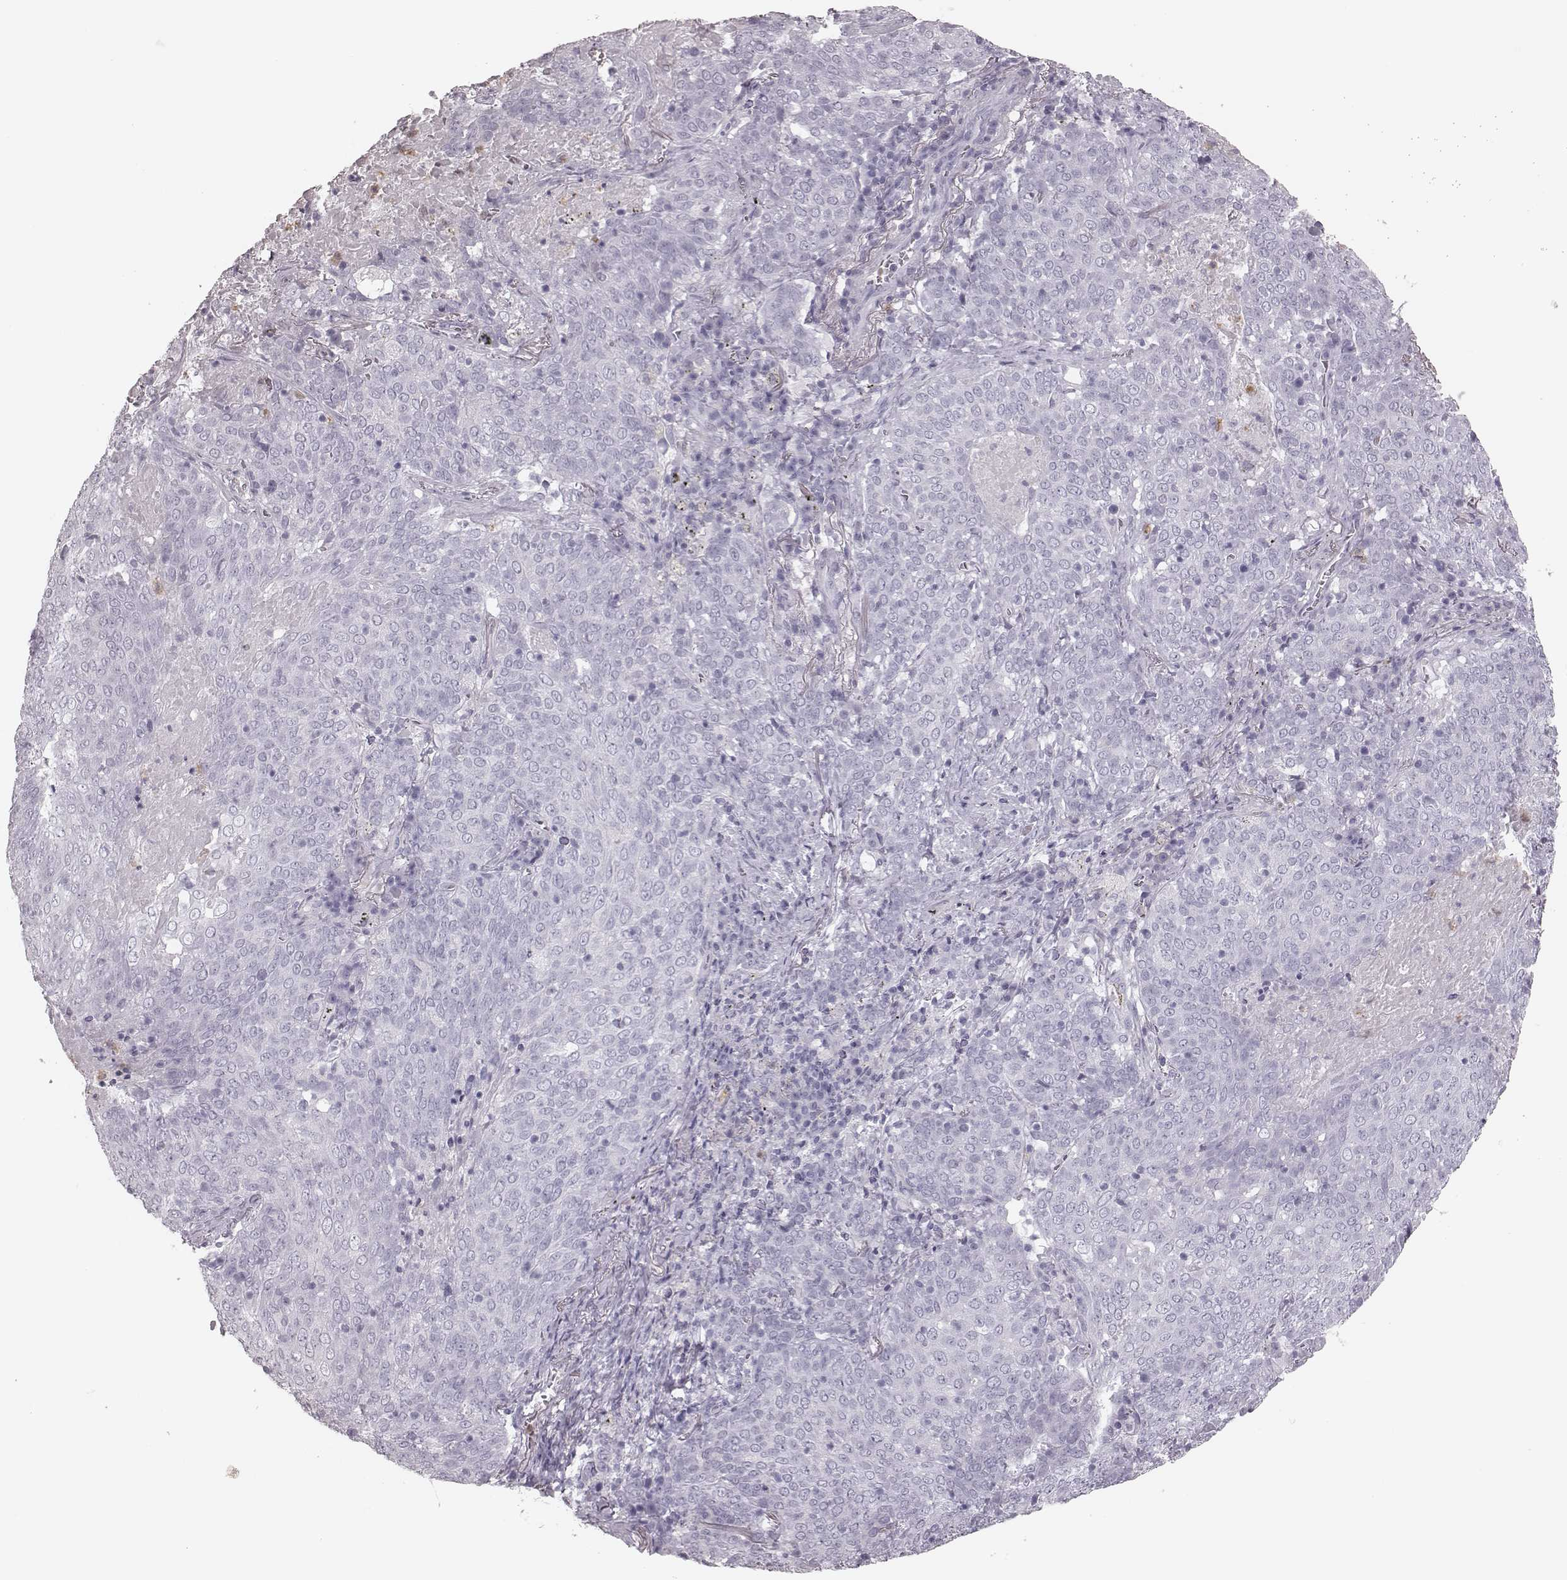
{"staining": {"intensity": "negative", "quantity": "none", "location": "none"}, "tissue": "lung cancer", "cell_type": "Tumor cells", "image_type": "cancer", "snomed": [{"axis": "morphology", "description": "Squamous cell carcinoma, NOS"}, {"axis": "topography", "description": "Lung"}], "caption": "This is an immunohistochemistry (IHC) histopathology image of human squamous cell carcinoma (lung). There is no expression in tumor cells.", "gene": "ELANE", "patient": {"sex": "male", "age": 82}}